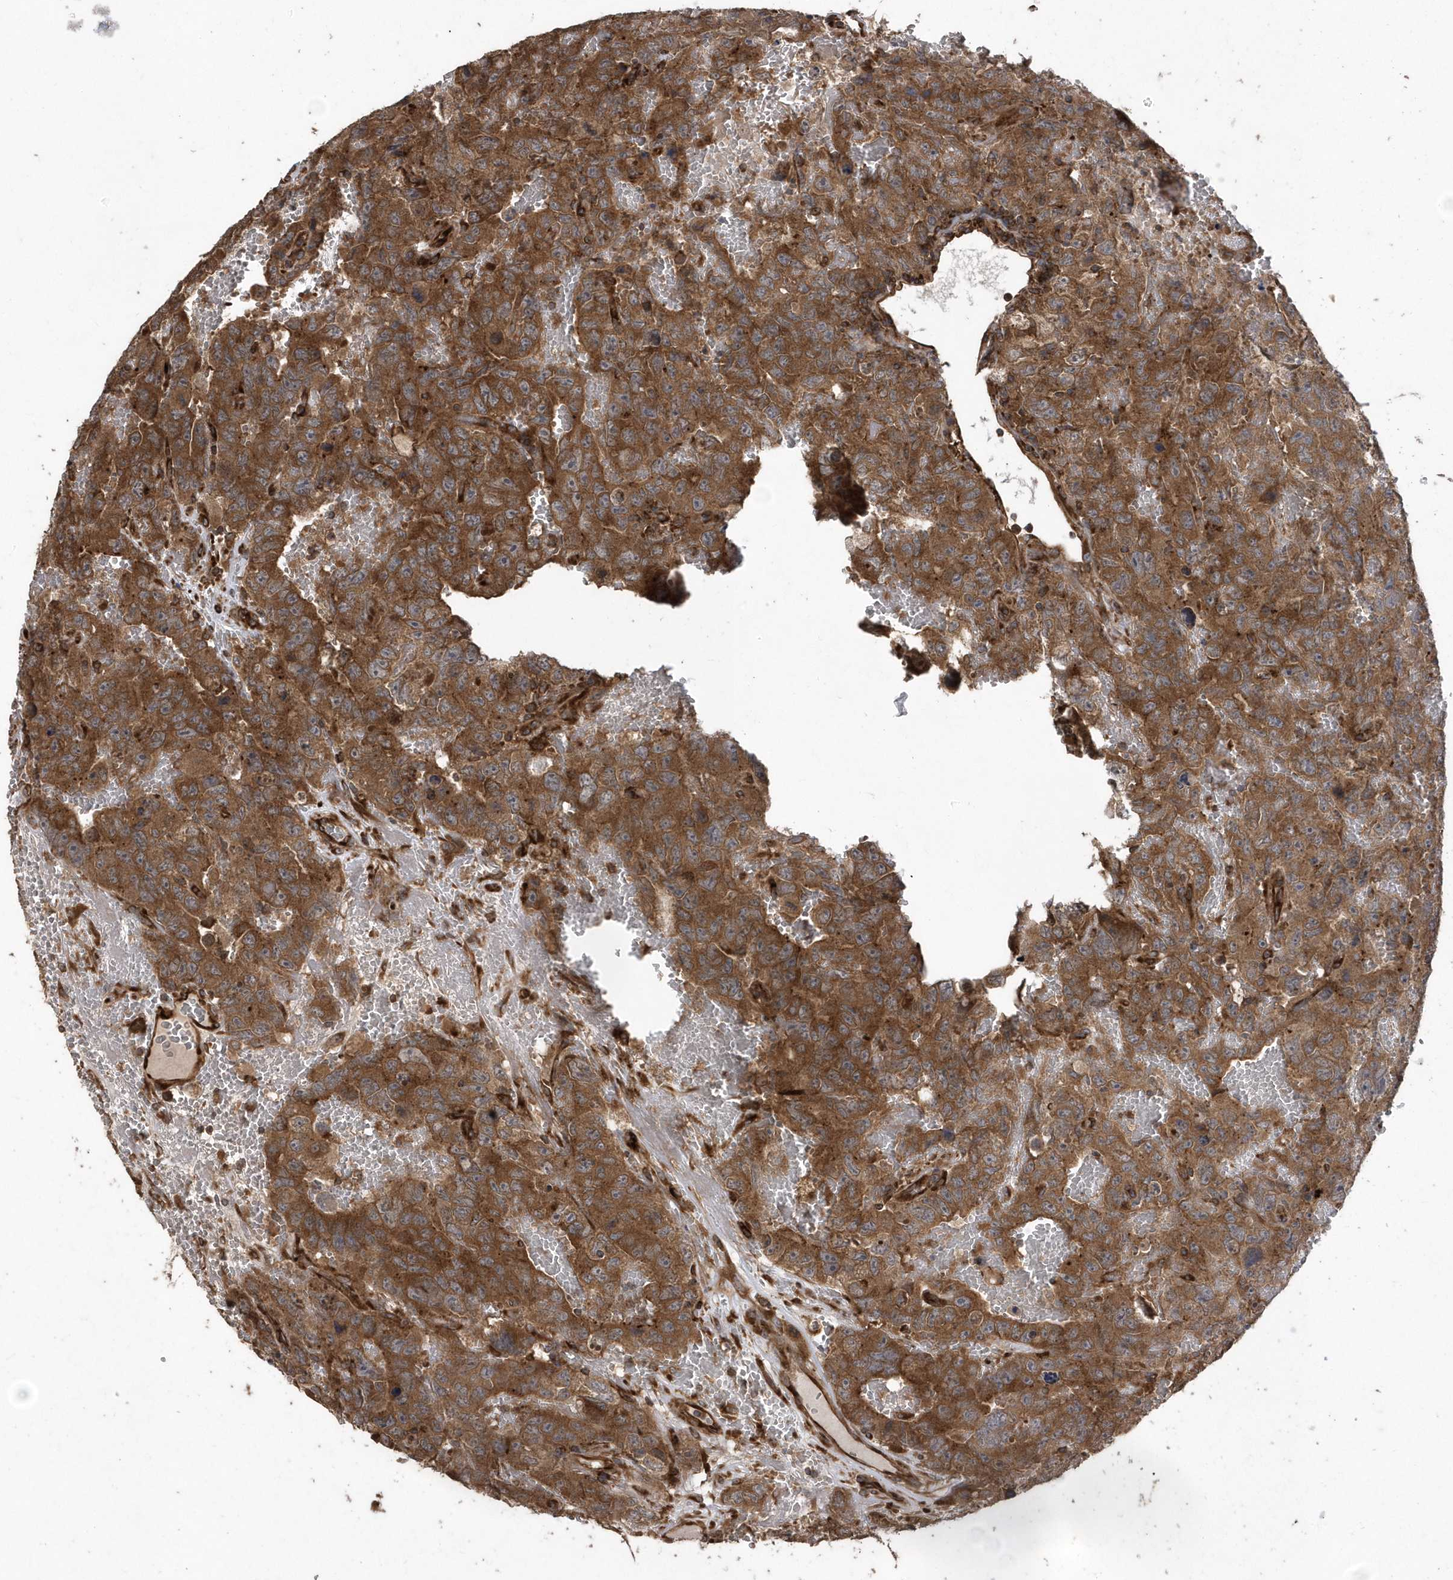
{"staining": {"intensity": "strong", "quantity": ">75%", "location": "cytoplasmic/membranous"}, "tissue": "testis cancer", "cell_type": "Tumor cells", "image_type": "cancer", "snomed": [{"axis": "morphology", "description": "Carcinoma, Embryonal, NOS"}, {"axis": "topography", "description": "Testis"}], "caption": "High-magnification brightfield microscopy of testis cancer stained with DAB (3,3'-diaminobenzidine) (brown) and counterstained with hematoxylin (blue). tumor cells exhibit strong cytoplasmic/membranous staining is seen in about>75% of cells.", "gene": "WASHC5", "patient": {"sex": "male", "age": 45}}